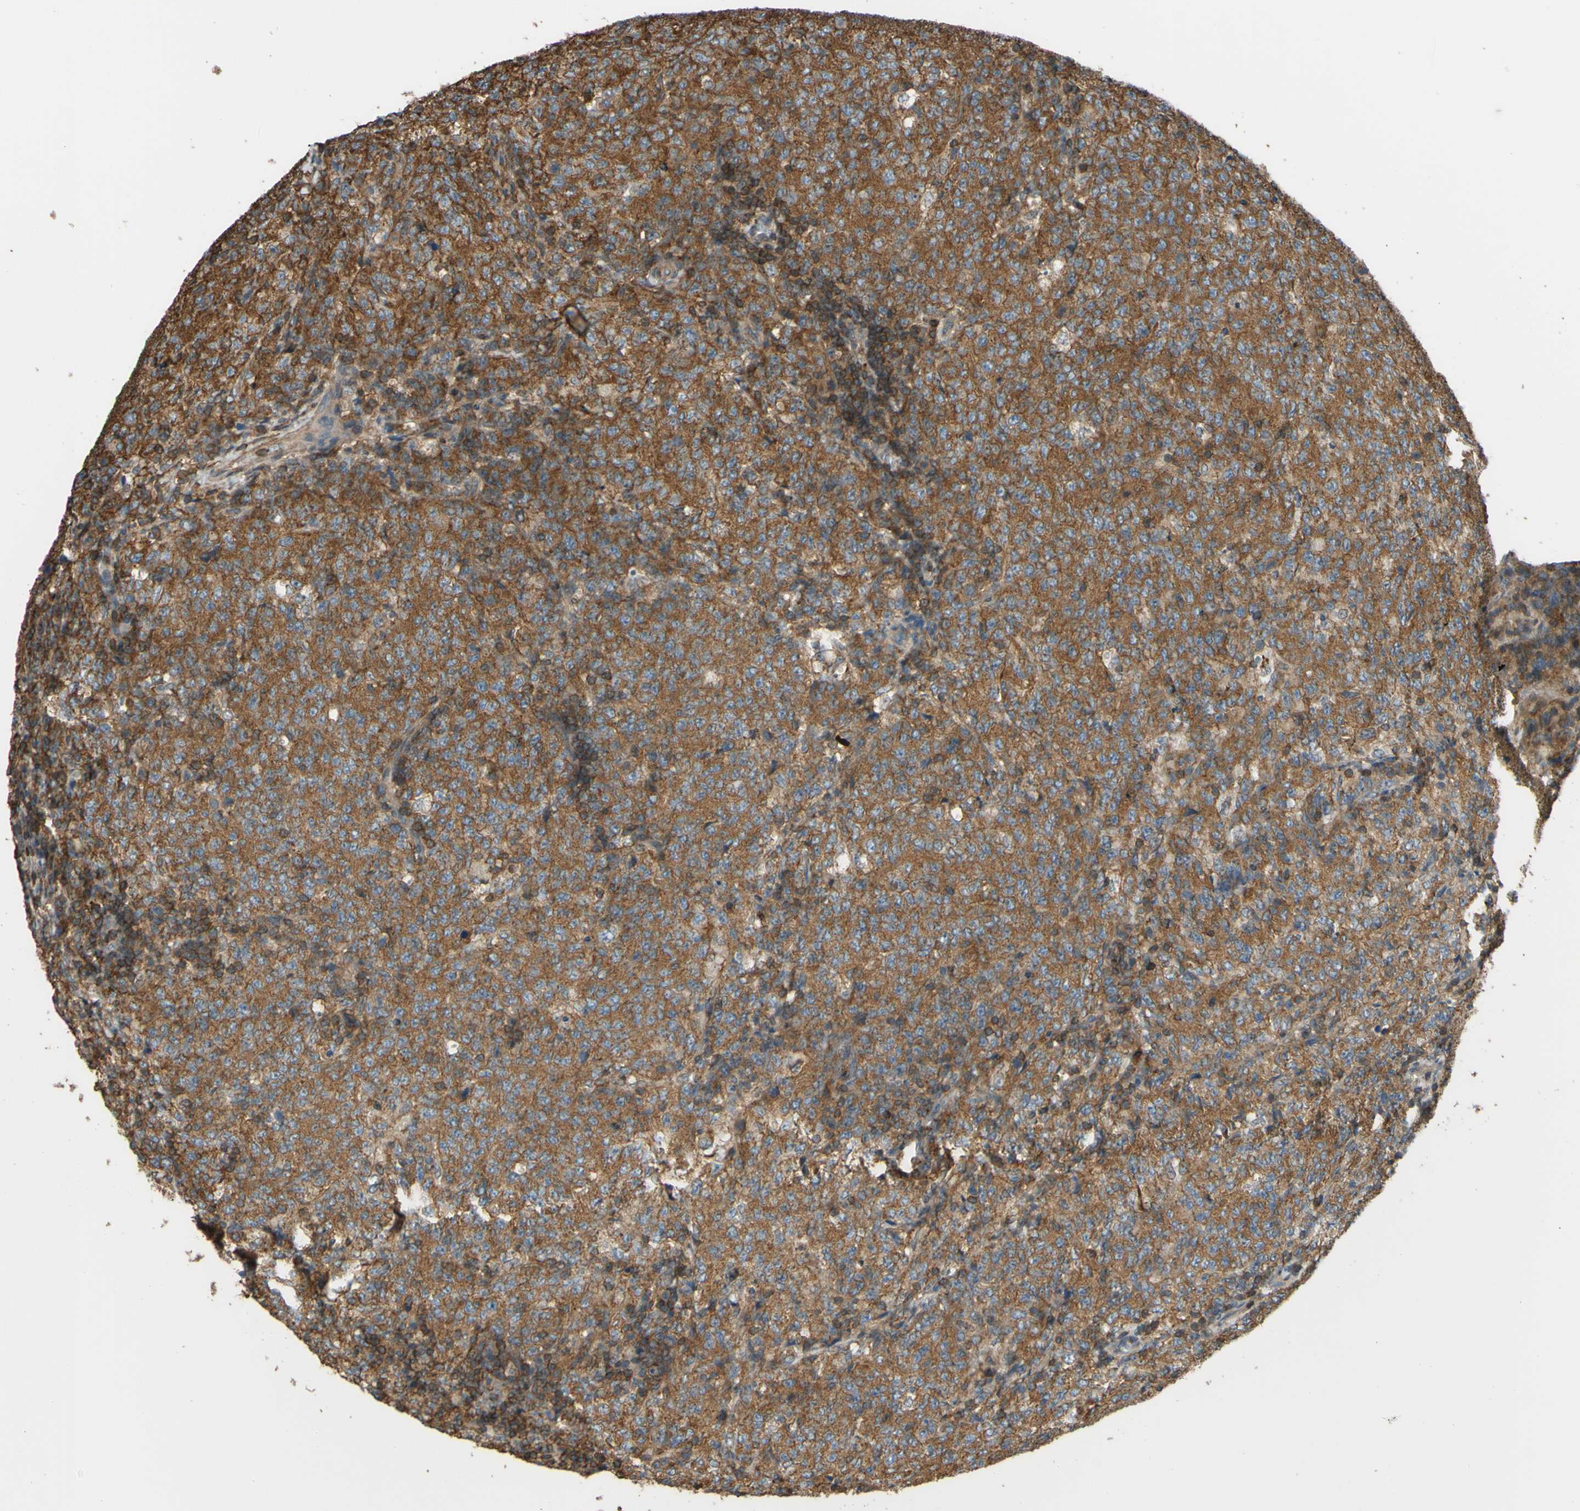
{"staining": {"intensity": "moderate", "quantity": ">75%", "location": "cytoplasmic/membranous"}, "tissue": "lymphoma", "cell_type": "Tumor cells", "image_type": "cancer", "snomed": [{"axis": "morphology", "description": "Malignant lymphoma, non-Hodgkin's type, High grade"}, {"axis": "topography", "description": "Tonsil"}], "caption": "Tumor cells reveal medium levels of moderate cytoplasmic/membranous expression in approximately >75% of cells in malignant lymphoma, non-Hodgkin's type (high-grade).", "gene": "ADD3", "patient": {"sex": "female", "age": 36}}